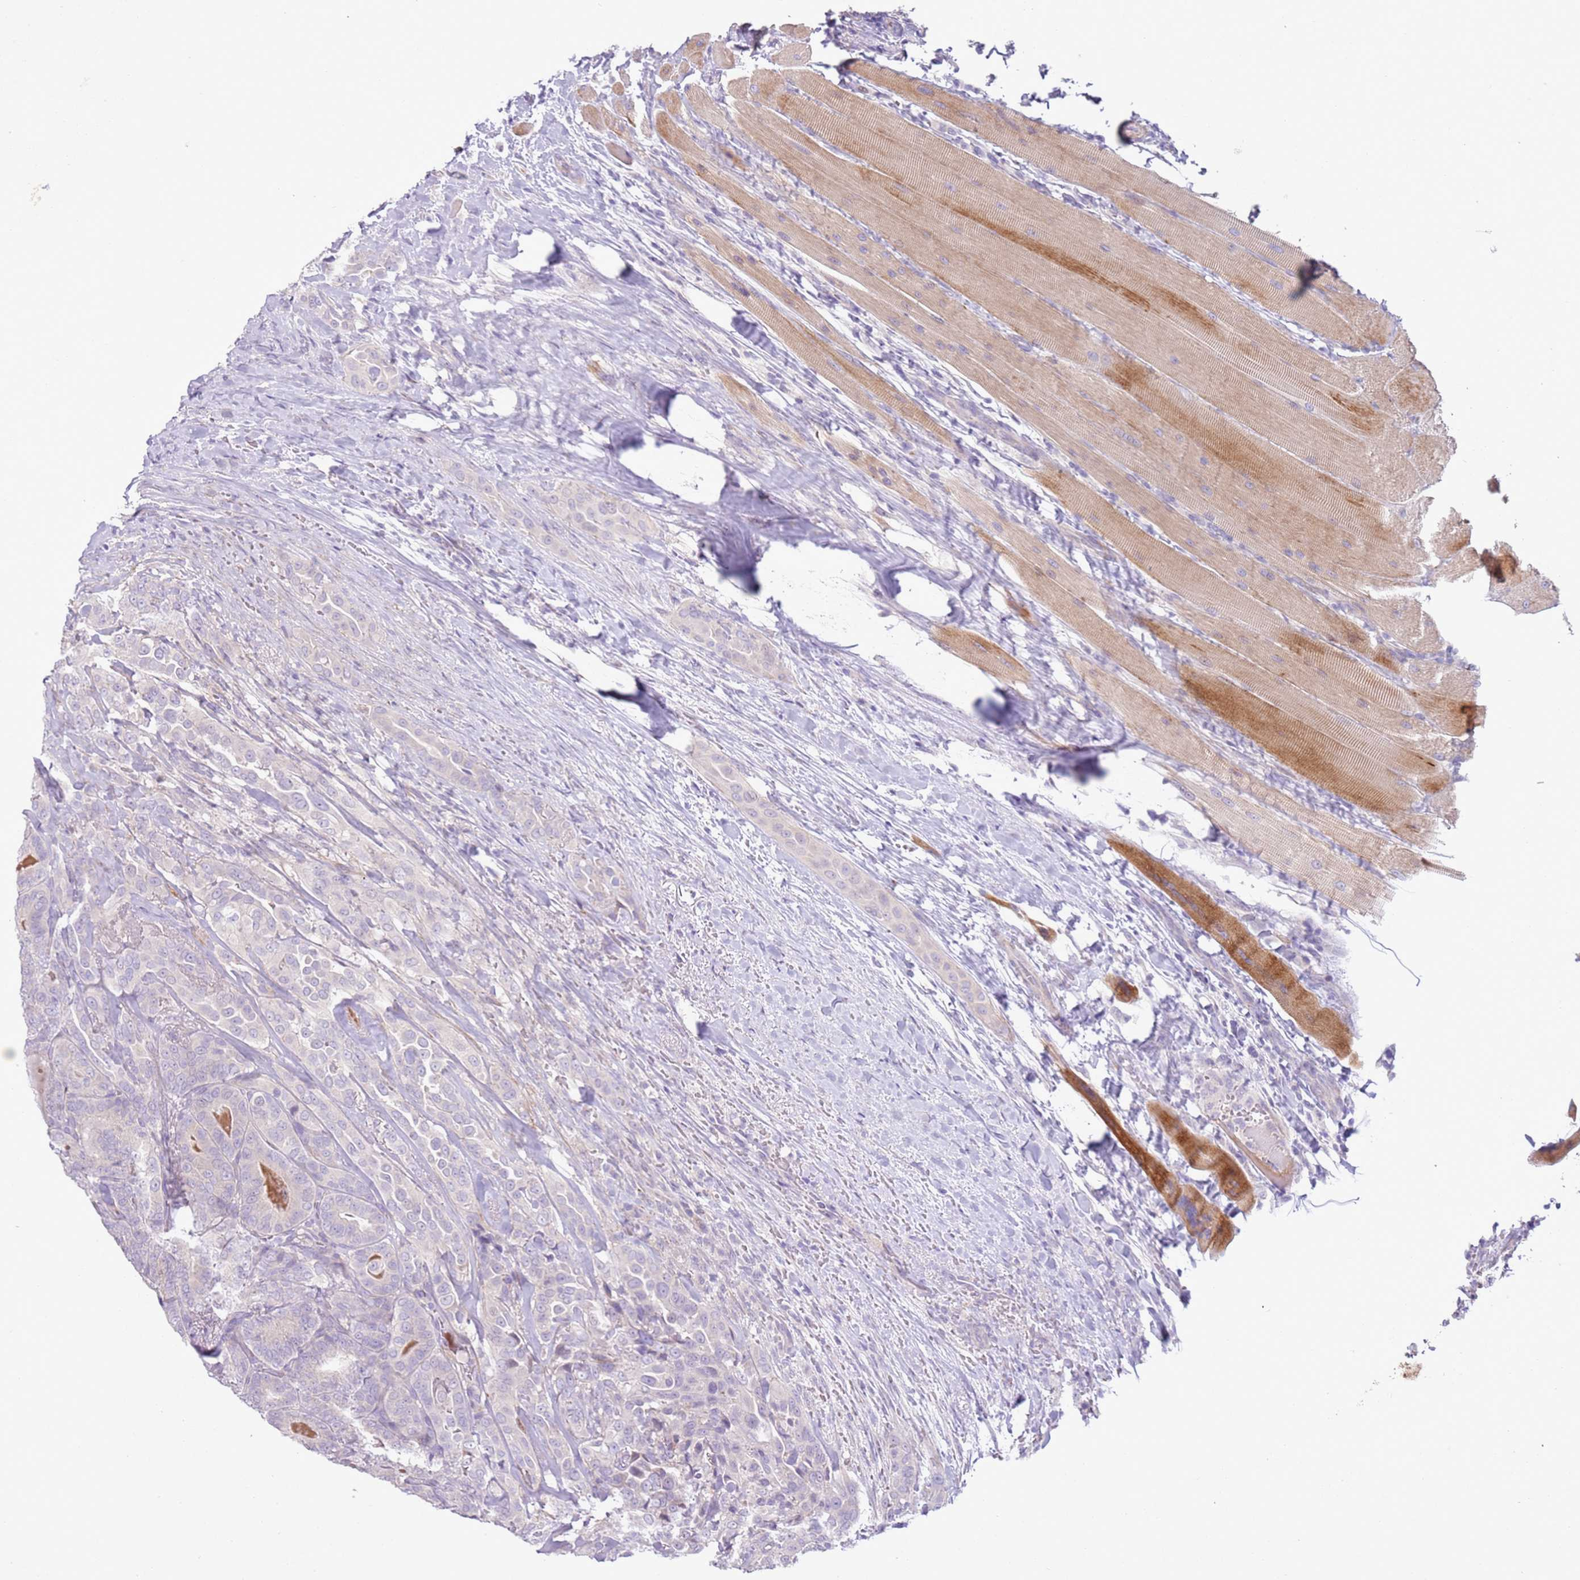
{"staining": {"intensity": "negative", "quantity": "none", "location": "none"}, "tissue": "thyroid cancer", "cell_type": "Tumor cells", "image_type": "cancer", "snomed": [{"axis": "morphology", "description": "Papillary adenocarcinoma, NOS"}, {"axis": "topography", "description": "Thyroid gland"}], "caption": "This is an IHC micrograph of papillary adenocarcinoma (thyroid). There is no positivity in tumor cells.", "gene": "ZNF239", "patient": {"sex": "male", "age": 61}}